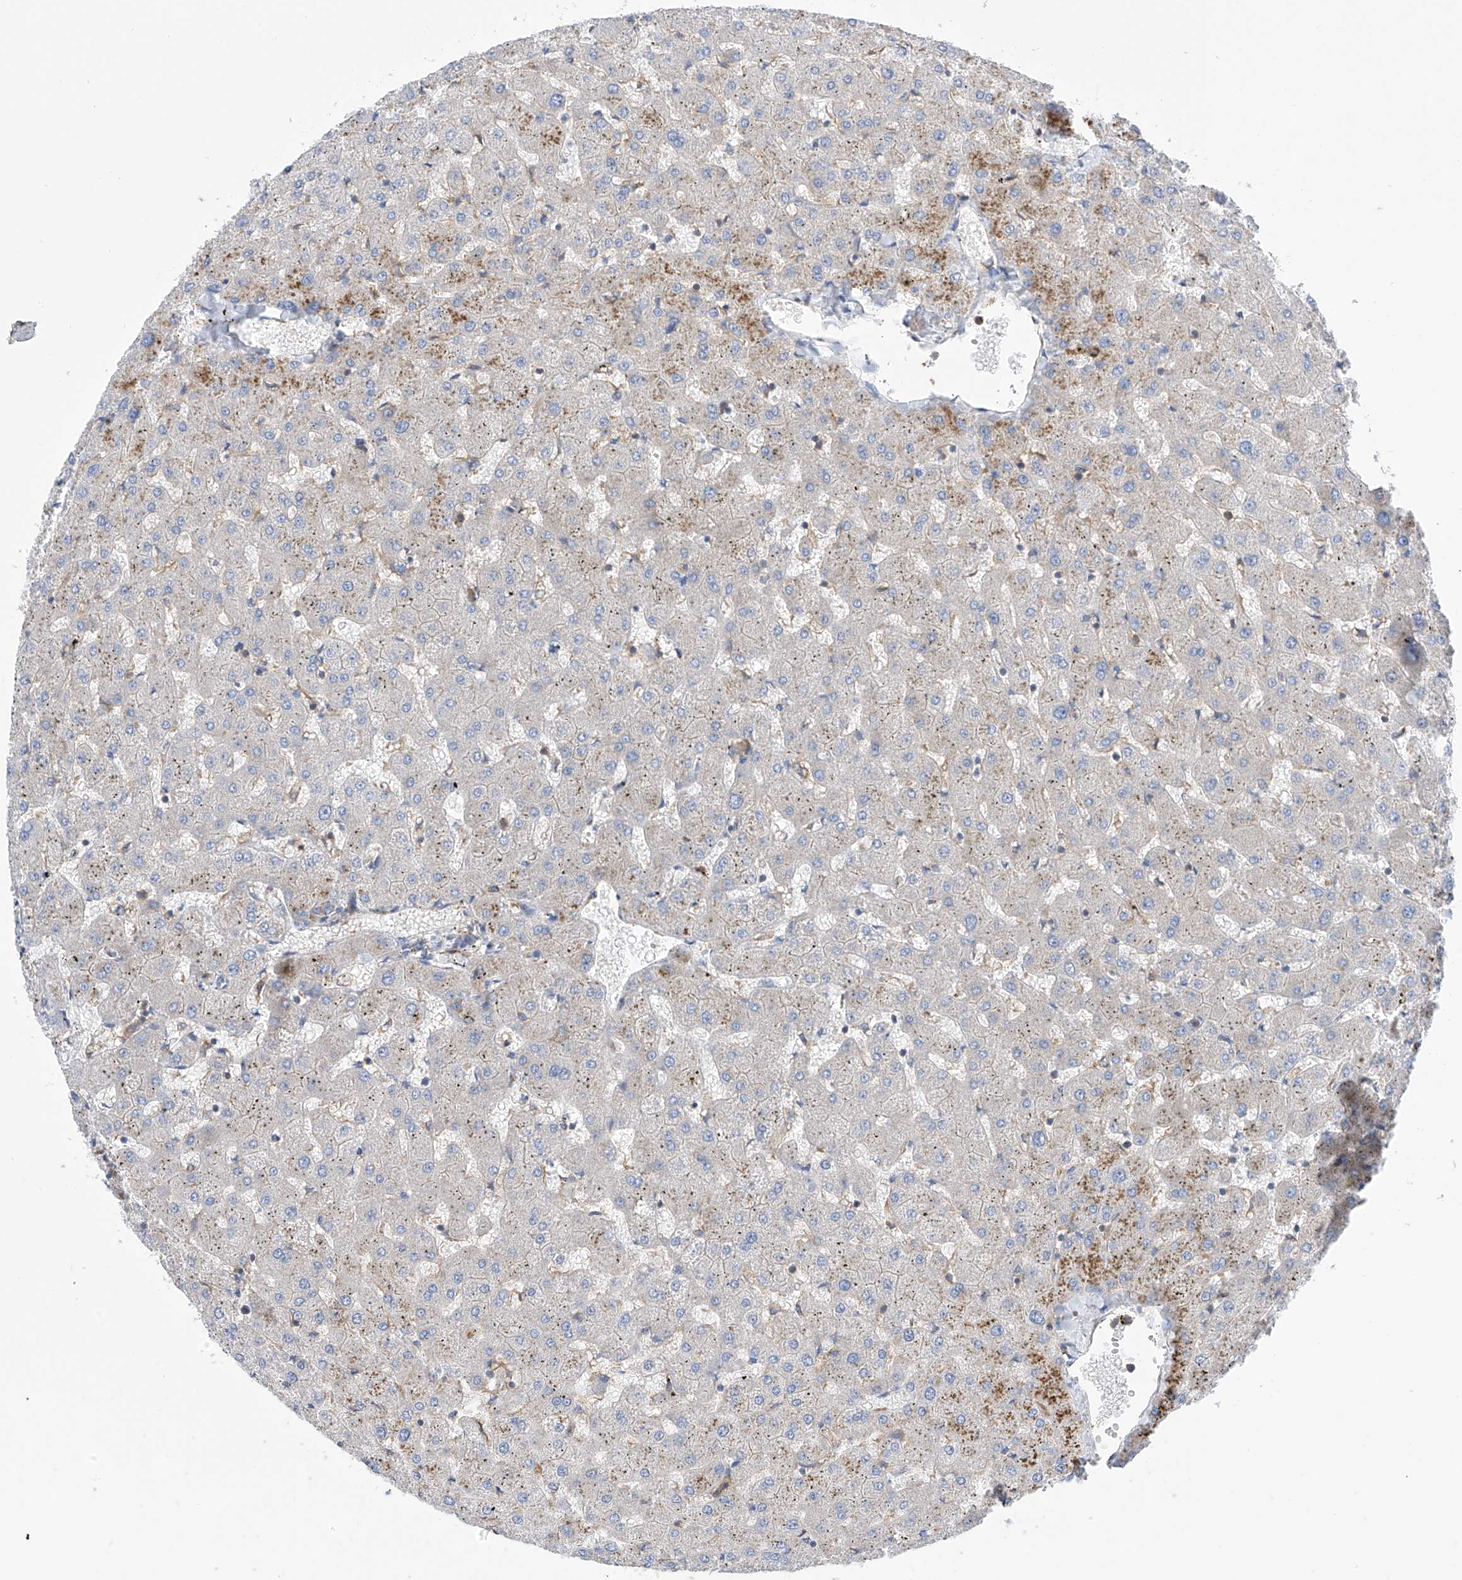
{"staining": {"intensity": "negative", "quantity": "none", "location": "none"}, "tissue": "liver", "cell_type": "Cholangiocytes", "image_type": "normal", "snomed": [{"axis": "morphology", "description": "Normal tissue, NOS"}, {"axis": "topography", "description": "Liver"}], "caption": "This image is of benign liver stained with IHC to label a protein in brown with the nuclei are counter-stained blue. There is no staining in cholangiocytes.", "gene": "P2RX7", "patient": {"sex": "female", "age": 63}}